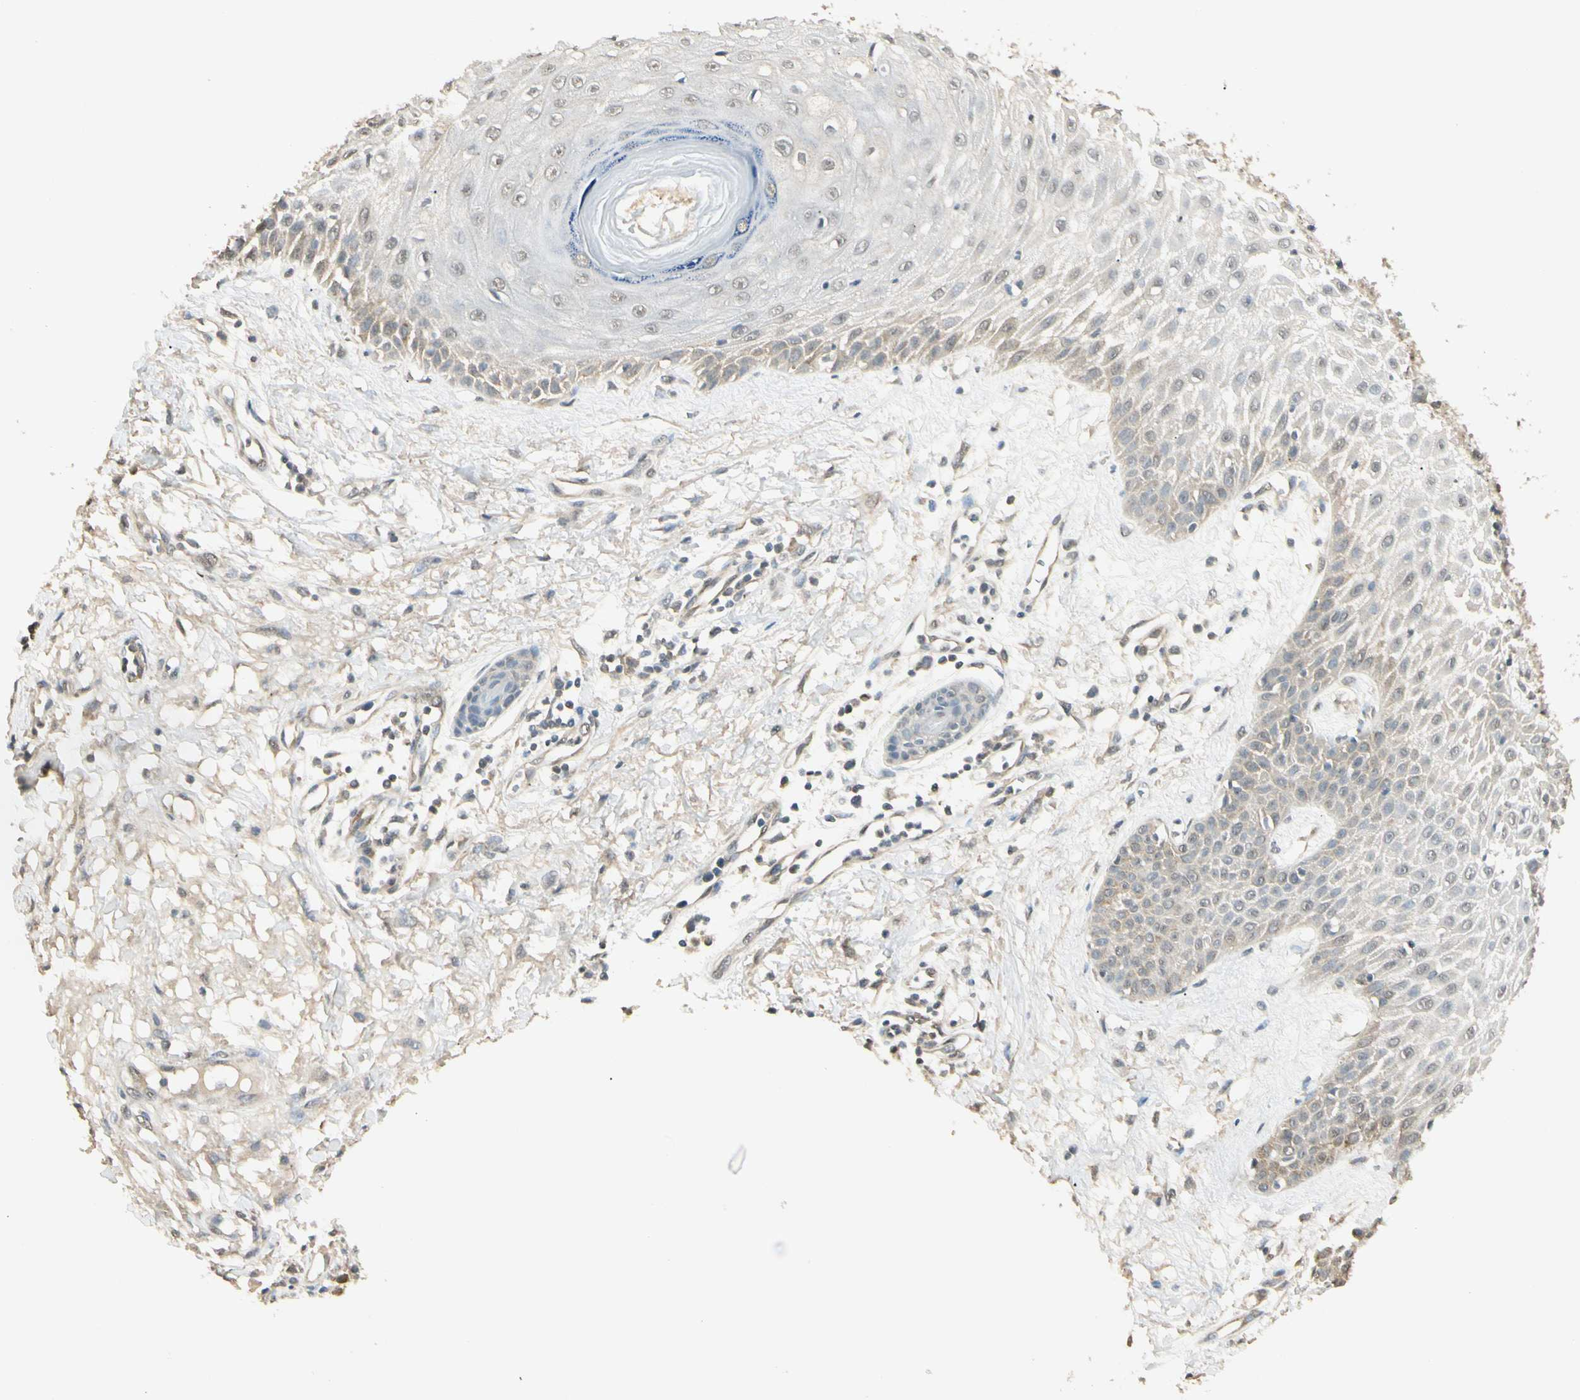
{"staining": {"intensity": "negative", "quantity": "none", "location": "none"}, "tissue": "skin cancer", "cell_type": "Tumor cells", "image_type": "cancer", "snomed": [{"axis": "morphology", "description": "Squamous cell carcinoma, NOS"}, {"axis": "topography", "description": "Skin"}], "caption": "IHC photomicrograph of neoplastic tissue: skin squamous cell carcinoma stained with DAB (3,3'-diaminobenzidine) shows no significant protein staining in tumor cells.", "gene": "SGCA", "patient": {"sex": "female", "age": 78}}